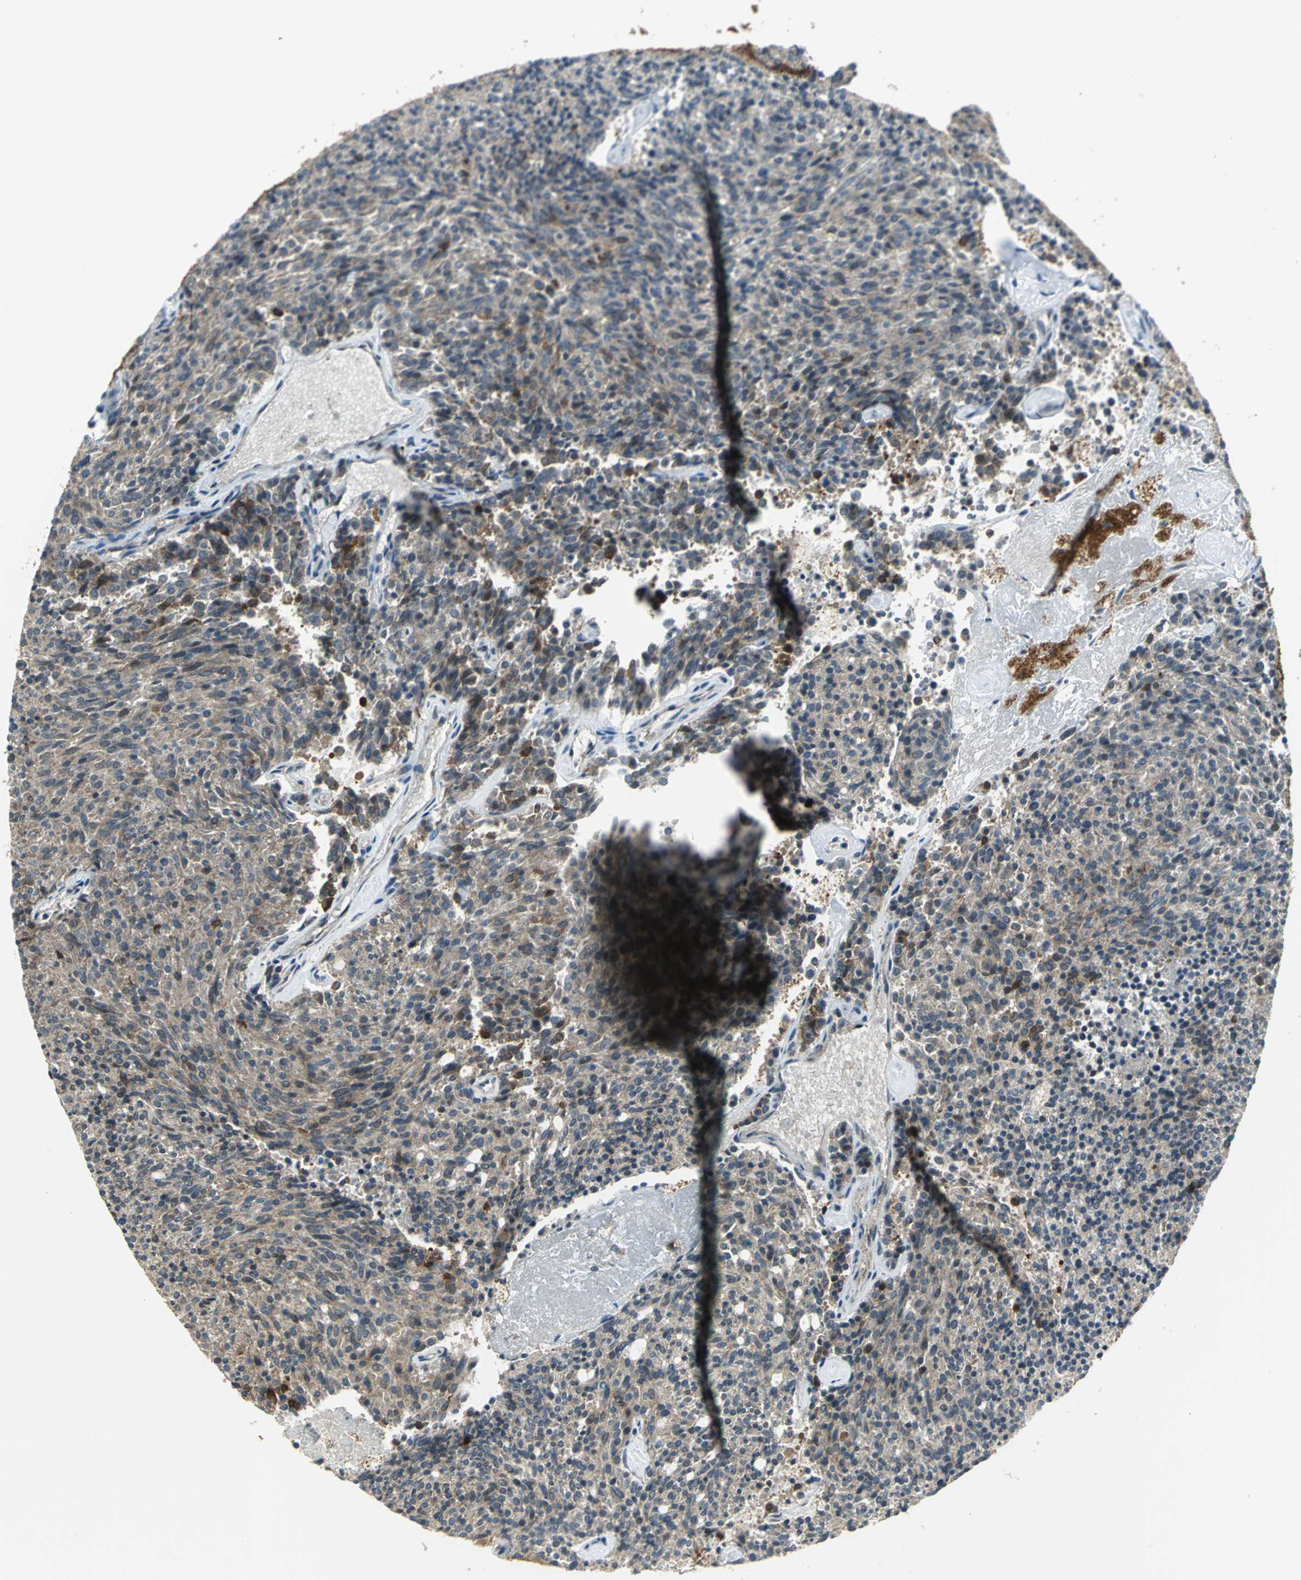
{"staining": {"intensity": "weak", "quantity": ">75%", "location": "cytoplasmic/membranous"}, "tissue": "carcinoid", "cell_type": "Tumor cells", "image_type": "cancer", "snomed": [{"axis": "morphology", "description": "Carcinoid, malignant, NOS"}, {"axis": "topography", "description": "Pancreas"}], "caption": "Protein expression analysis of malignant carcinoid reveals weak cytoplasmic/membranous expression in approximately >75% of tumor cells.", "gene": "MAPK8IP3", "patient": {"sex": "female", "age": 54}}